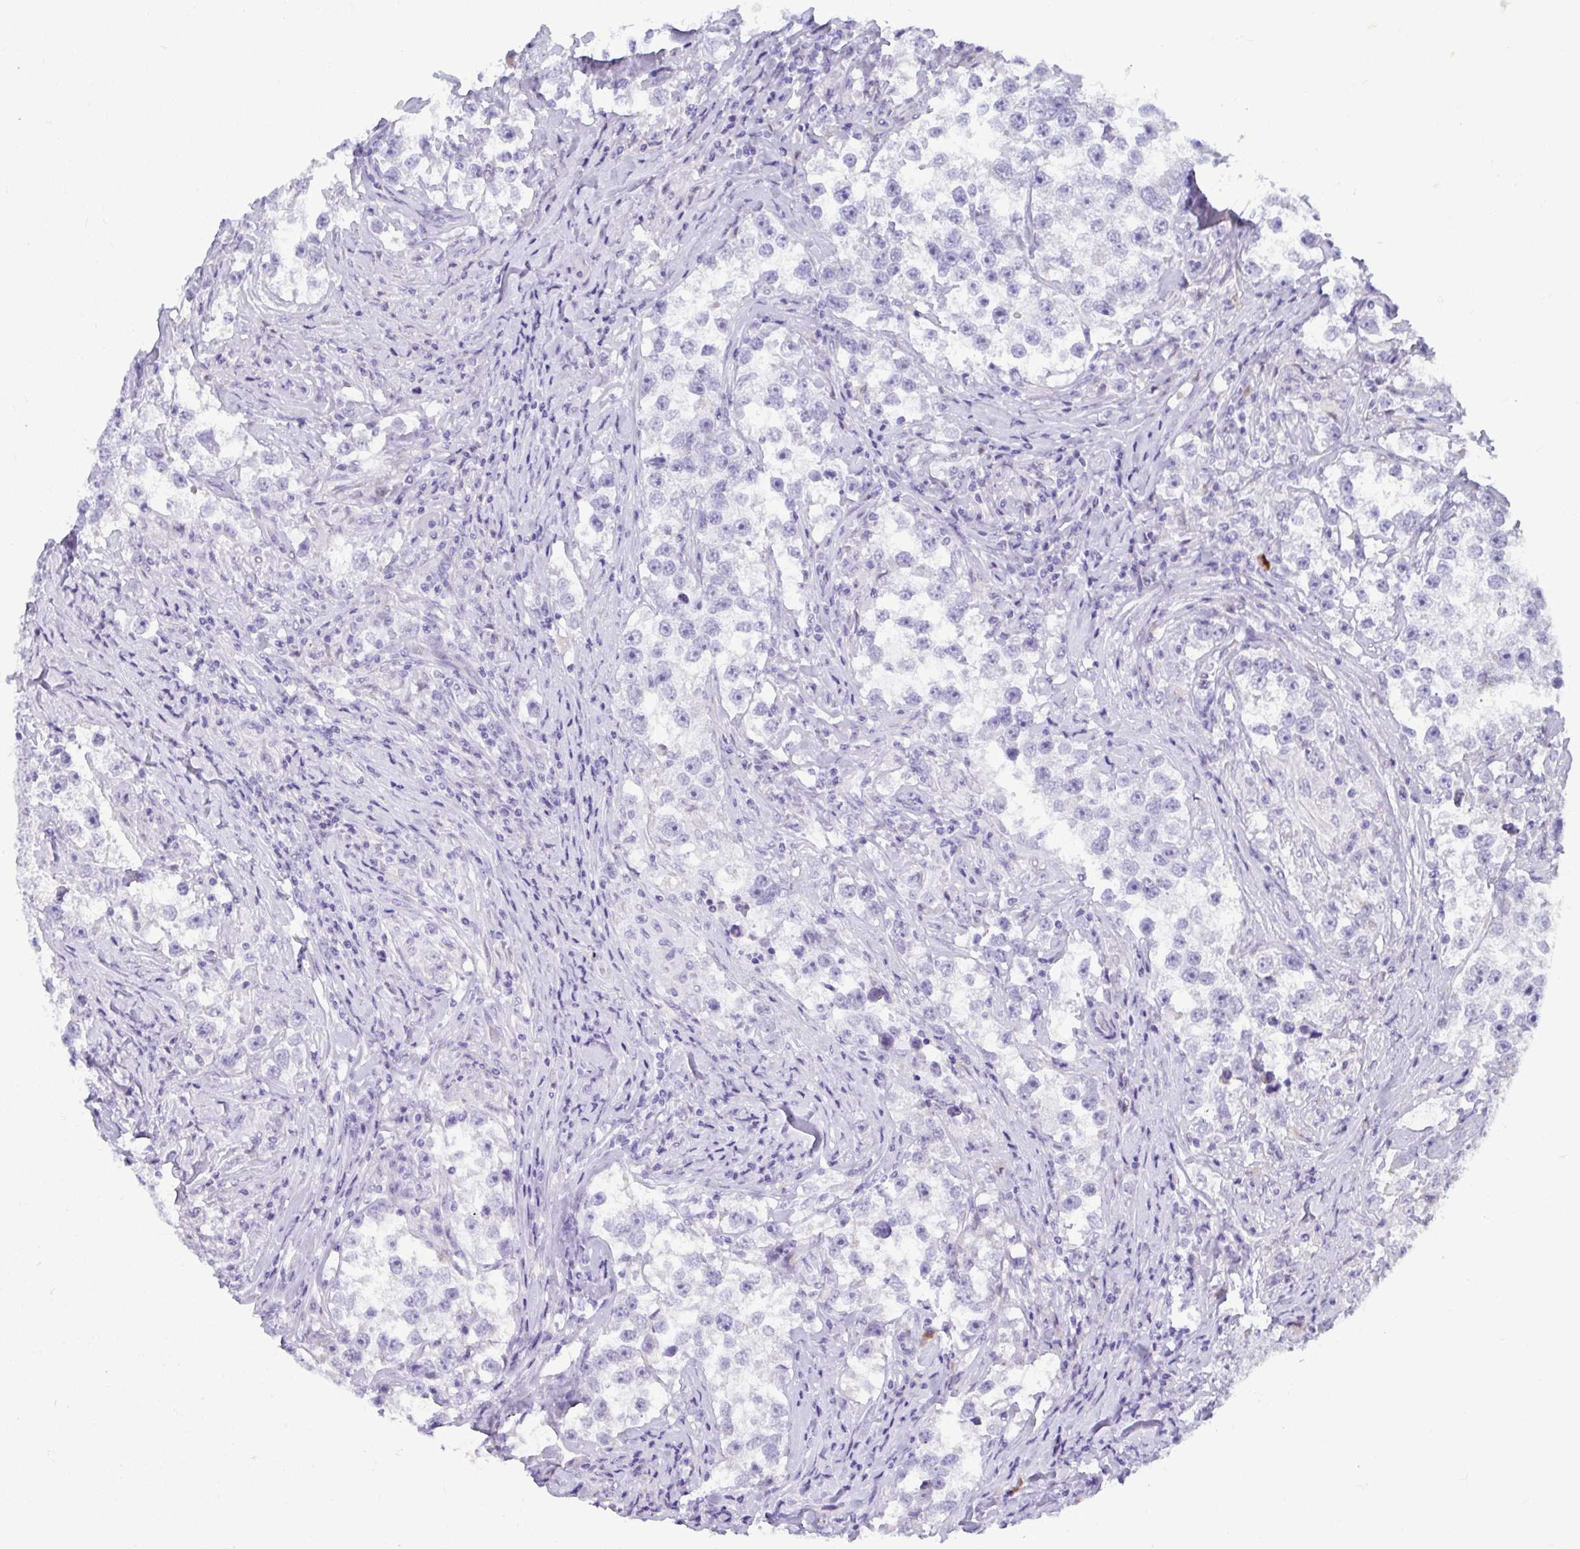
{"staining": {"intensity": "negative", "quantity": "none", "location": "none"}, "tissue": "testis cancer", "cell_type": "Tumor cells", "image_type": "cancer", "snomed": [{"axis": "morphology", "description": "Seminoma, NOS"}, {"axis": "topography", "description": "Testis"}], "caption": "Testis seminoma was stained to show a protein in brown. There is no significant staining in tumor cells. (DAB (3,3'-diaminobenzidine) immunohistochemistry, high magnification).", "gene": "SERPINI1", "patient": {"sex": "male", "age": 46}}